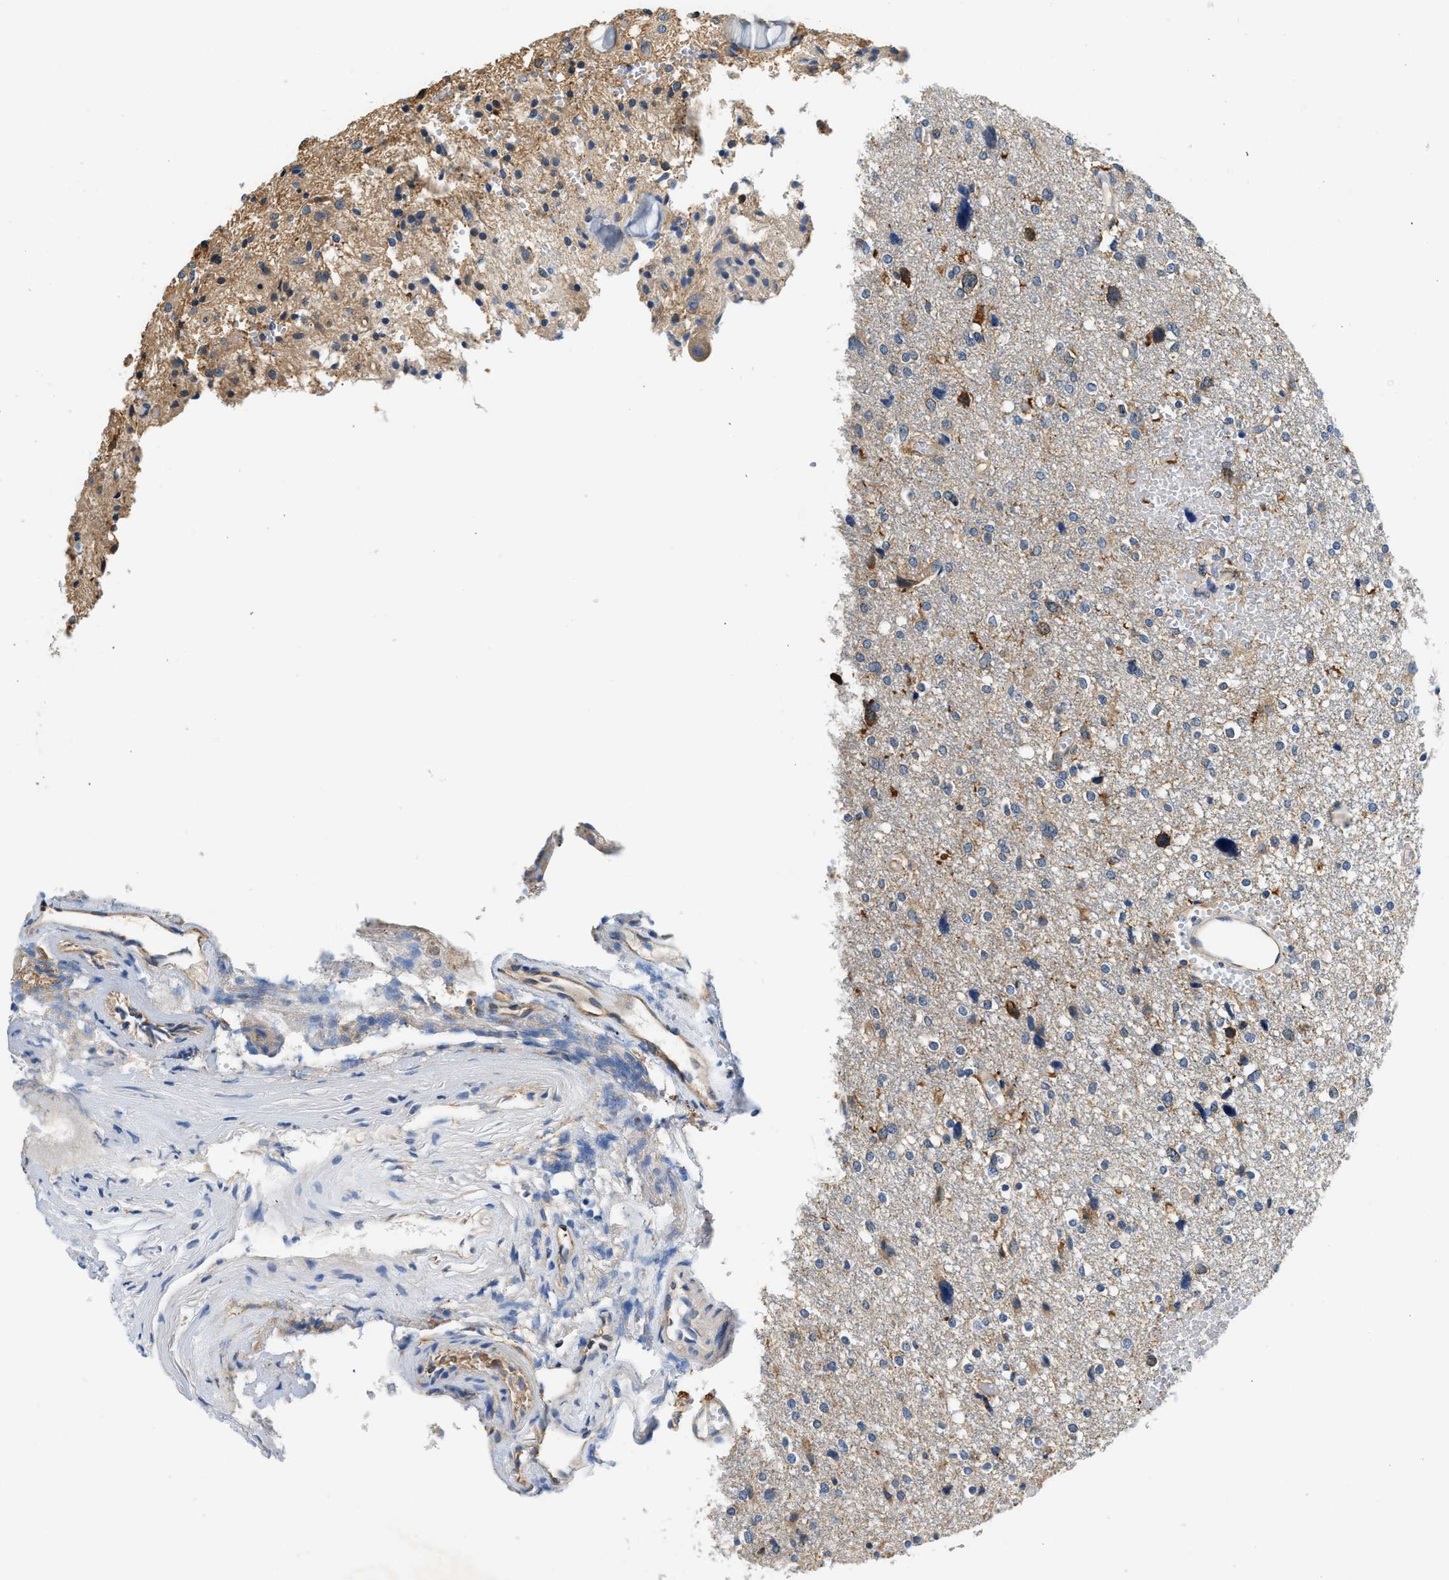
{"staining": {"intensity": "weak", "quantity": "25%-75%", "location": "cytoplasmic/membranous"}, "tissue": "glioma", "cell_type": "Tumor cells", "image_type": "cancer", "snomed": [{"axis": "morphology", "description": "Glioma, malignant, High grade"}, {"axis": "topography", "description": "Brain"}], "caption": "Protein staining shows weak cytoplasmic/membranous expression in approximately 25%-75% of tumor cells in glioma.", "gene": "PPP2R1B", "patient": {"sex": "female", "age": 59}}